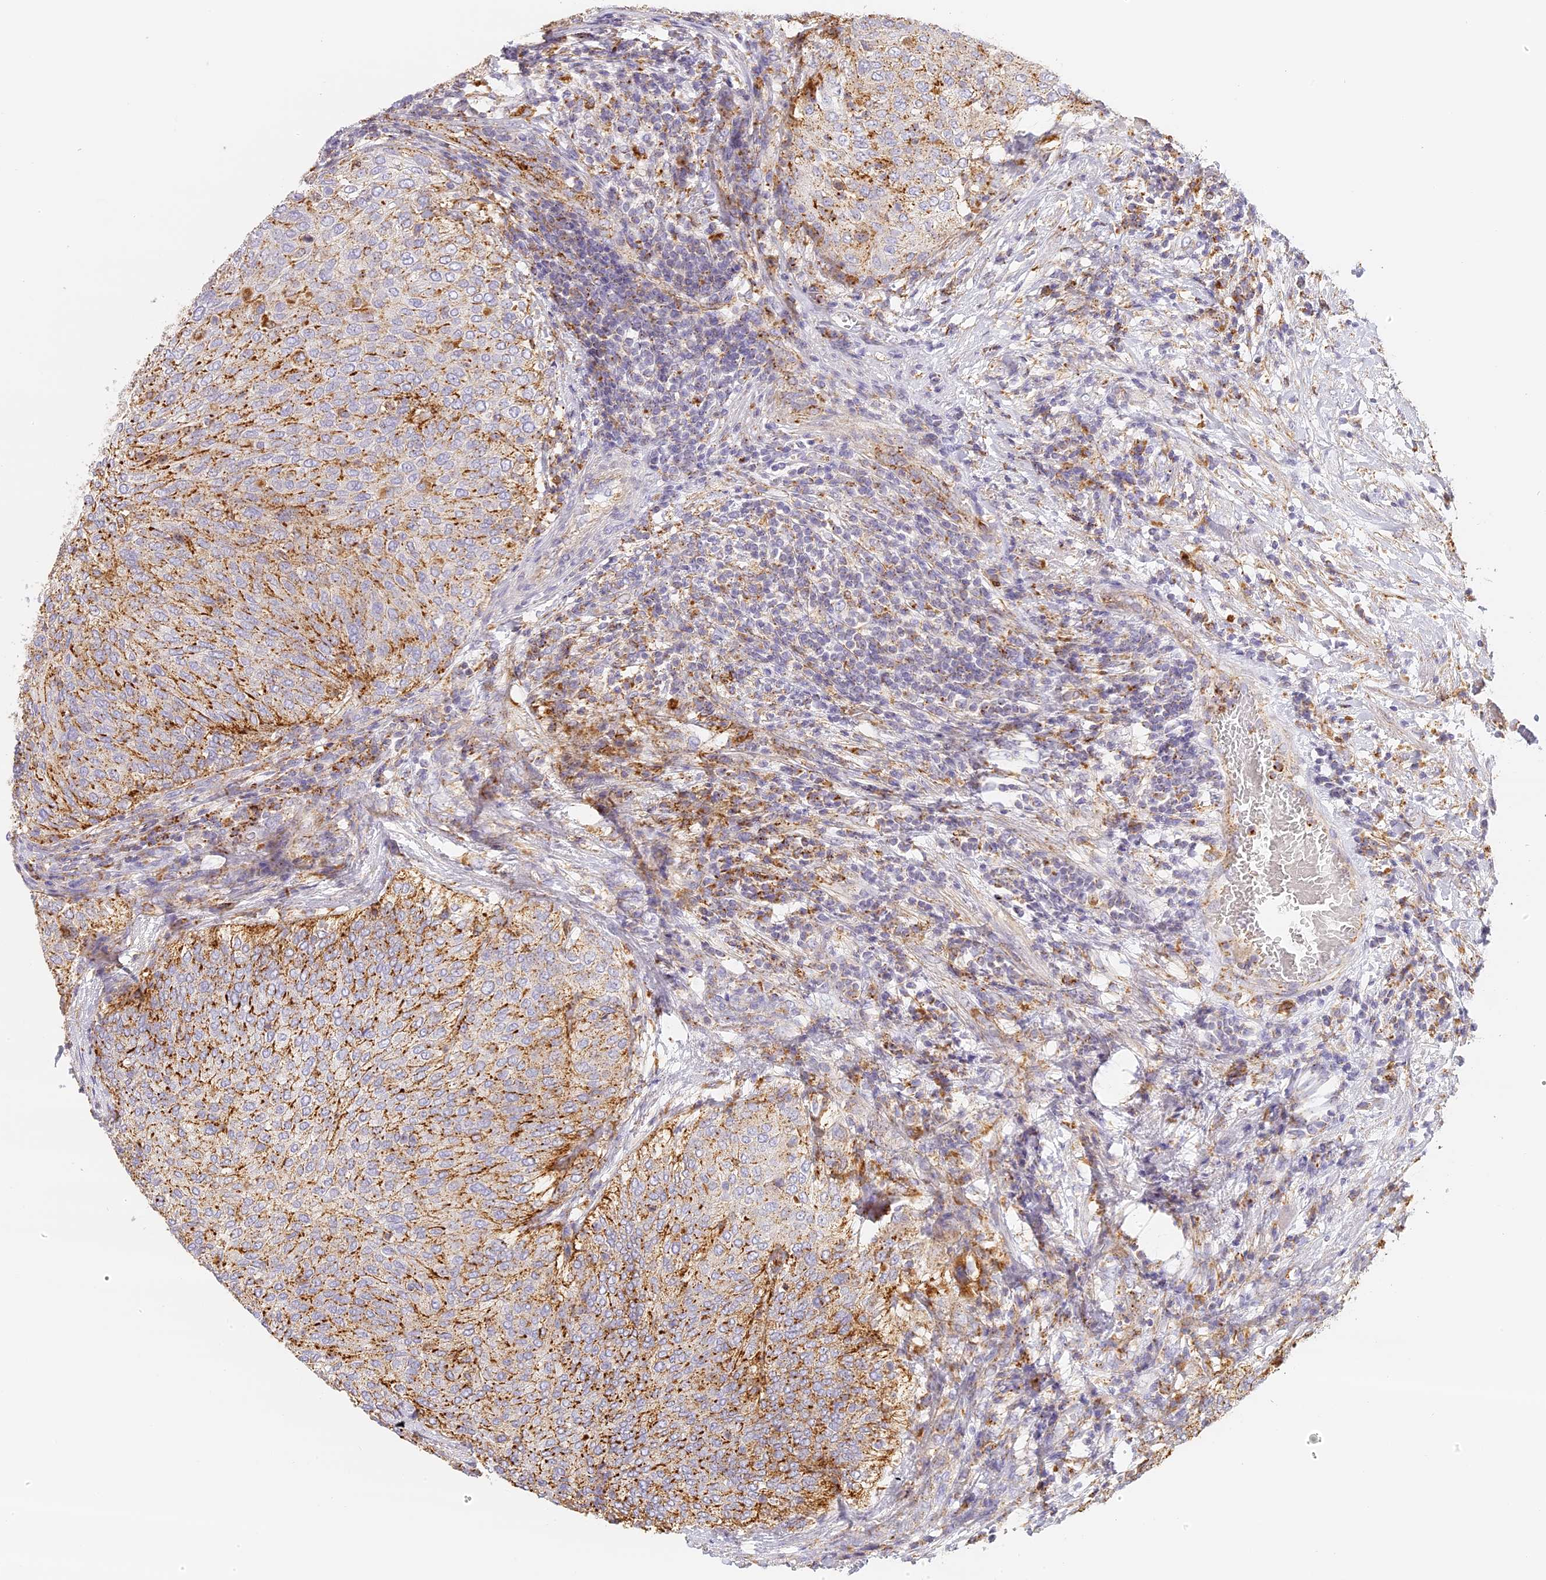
{"staining": {"intensity": "moderate", "quantity": ">75%", "location": "cytoplasmic/membranous"}, "tissue": "urothelial cancer", "cell_type": "Tumor cells", "image_type": "cancer", "snomed": [{"axis": "morphology", "description": "Urothelial carcinoma, Low grade"}, {"axis": "topography", "description": "Urinary bladder"}], "caption": "Low-grade urothelial carcinoma tissue exhibits moderate cytoplasmic/membranous staining in approximately >75% of tumor cells, visualized by immunohistochemistry. (DAB (3,3'-diaminobenzidine) IHC, brown staining for protein, blue staining for nuclei).", "gene": "LAMP2", "patient": {"sex": "female", "age": 79}}